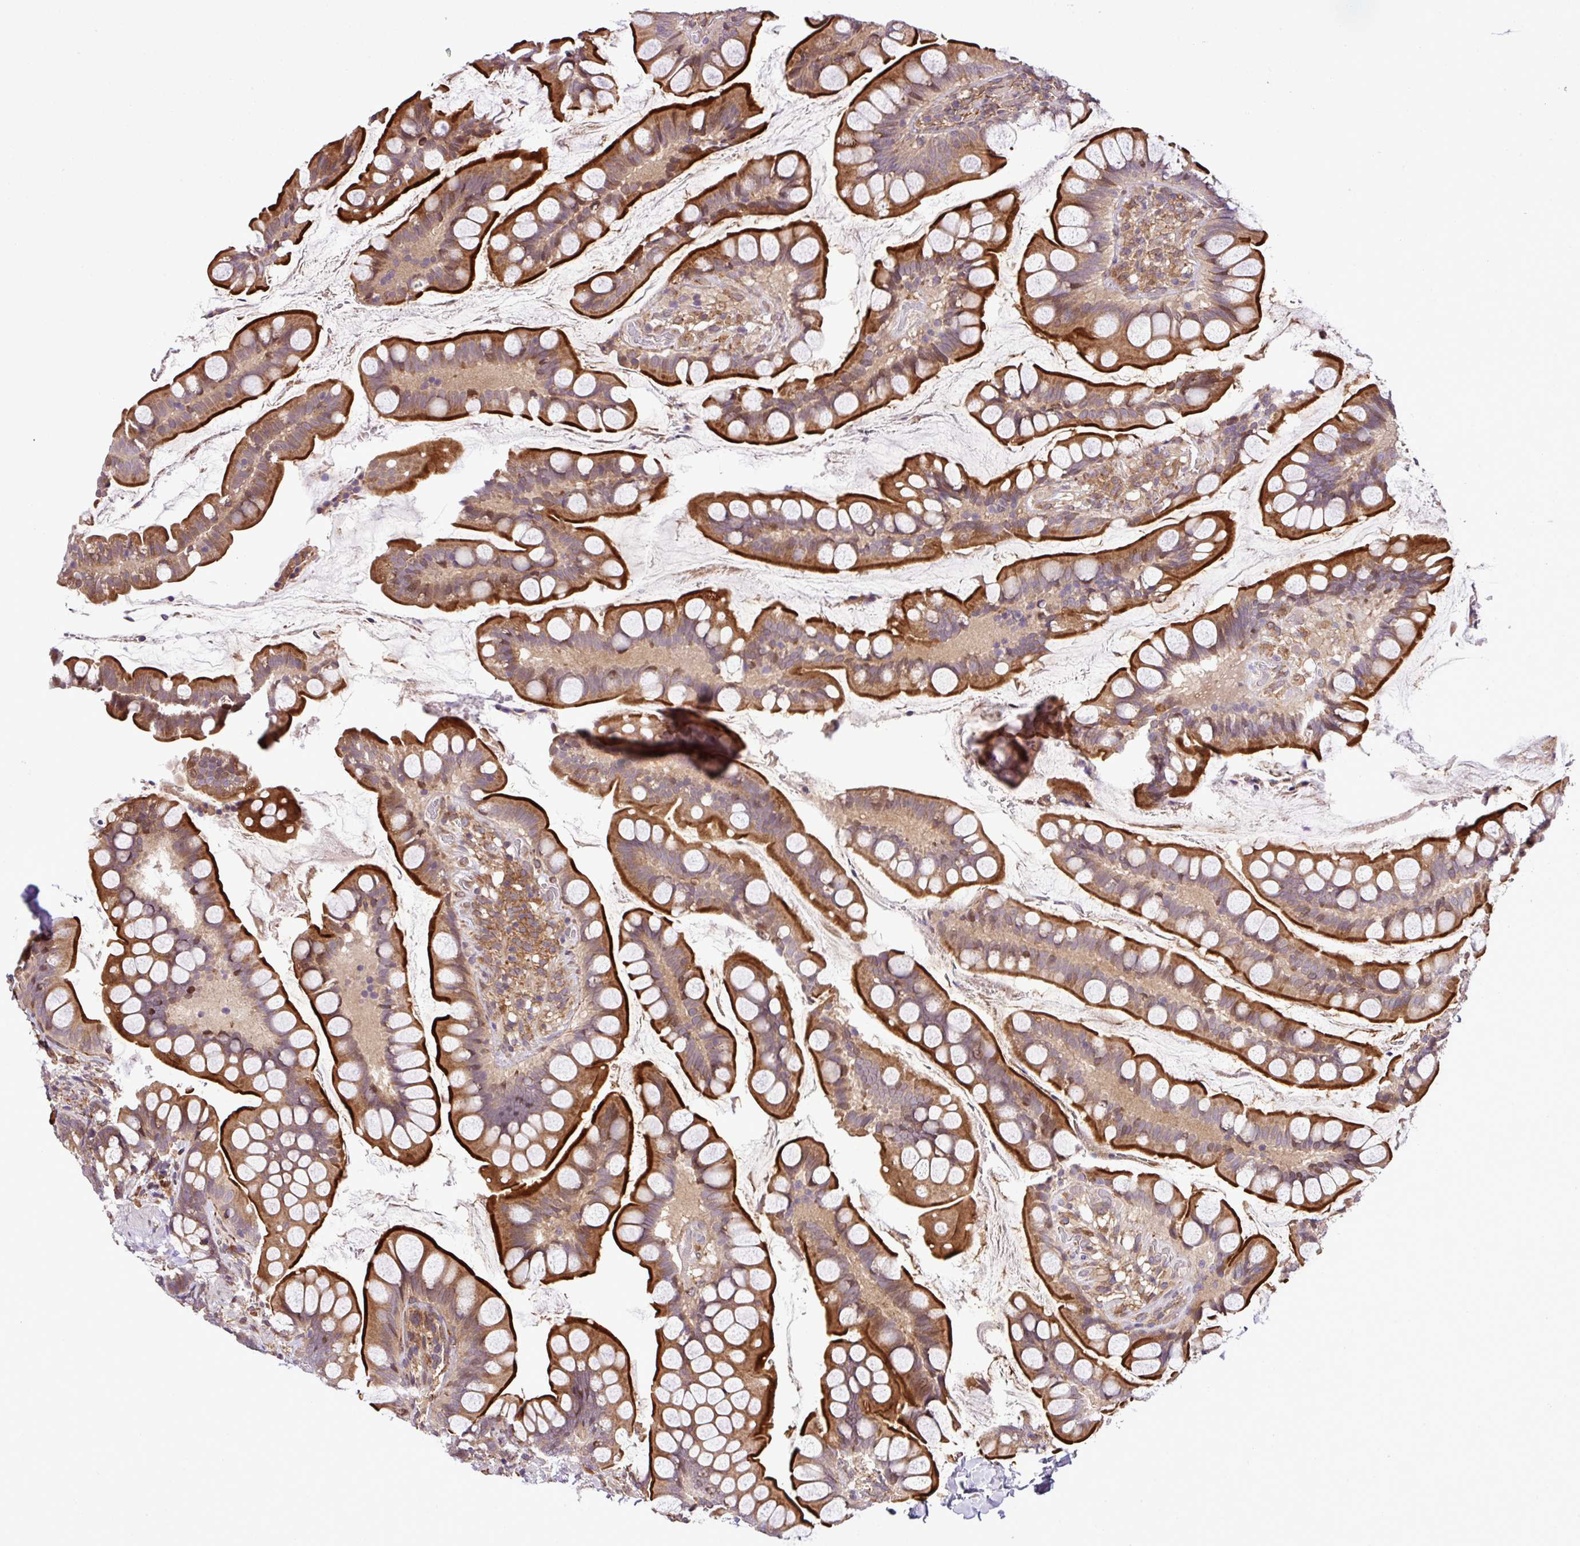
{"staining": {"intensity": "strong", "quantity": ">75%", "location": "cytoplasmic/membranous"}, "tissue": "small intestine", "cell_type": "Glandular cells", "image_type": "normal", "snomed": [{"axis": "morphology", "description": "Normal tissue, NOS"}, {"axis": "topography", "description": "Small intestine"}], "caption": "A histopathology image showing strong cytoplasmic/membranous staining in approximately >75% of glandular cells in normal small intestine, as visualized by brown immunohistochemical staining.", "gene": "DLGAP4", "patient": {"sex": "male", "age": 70}}